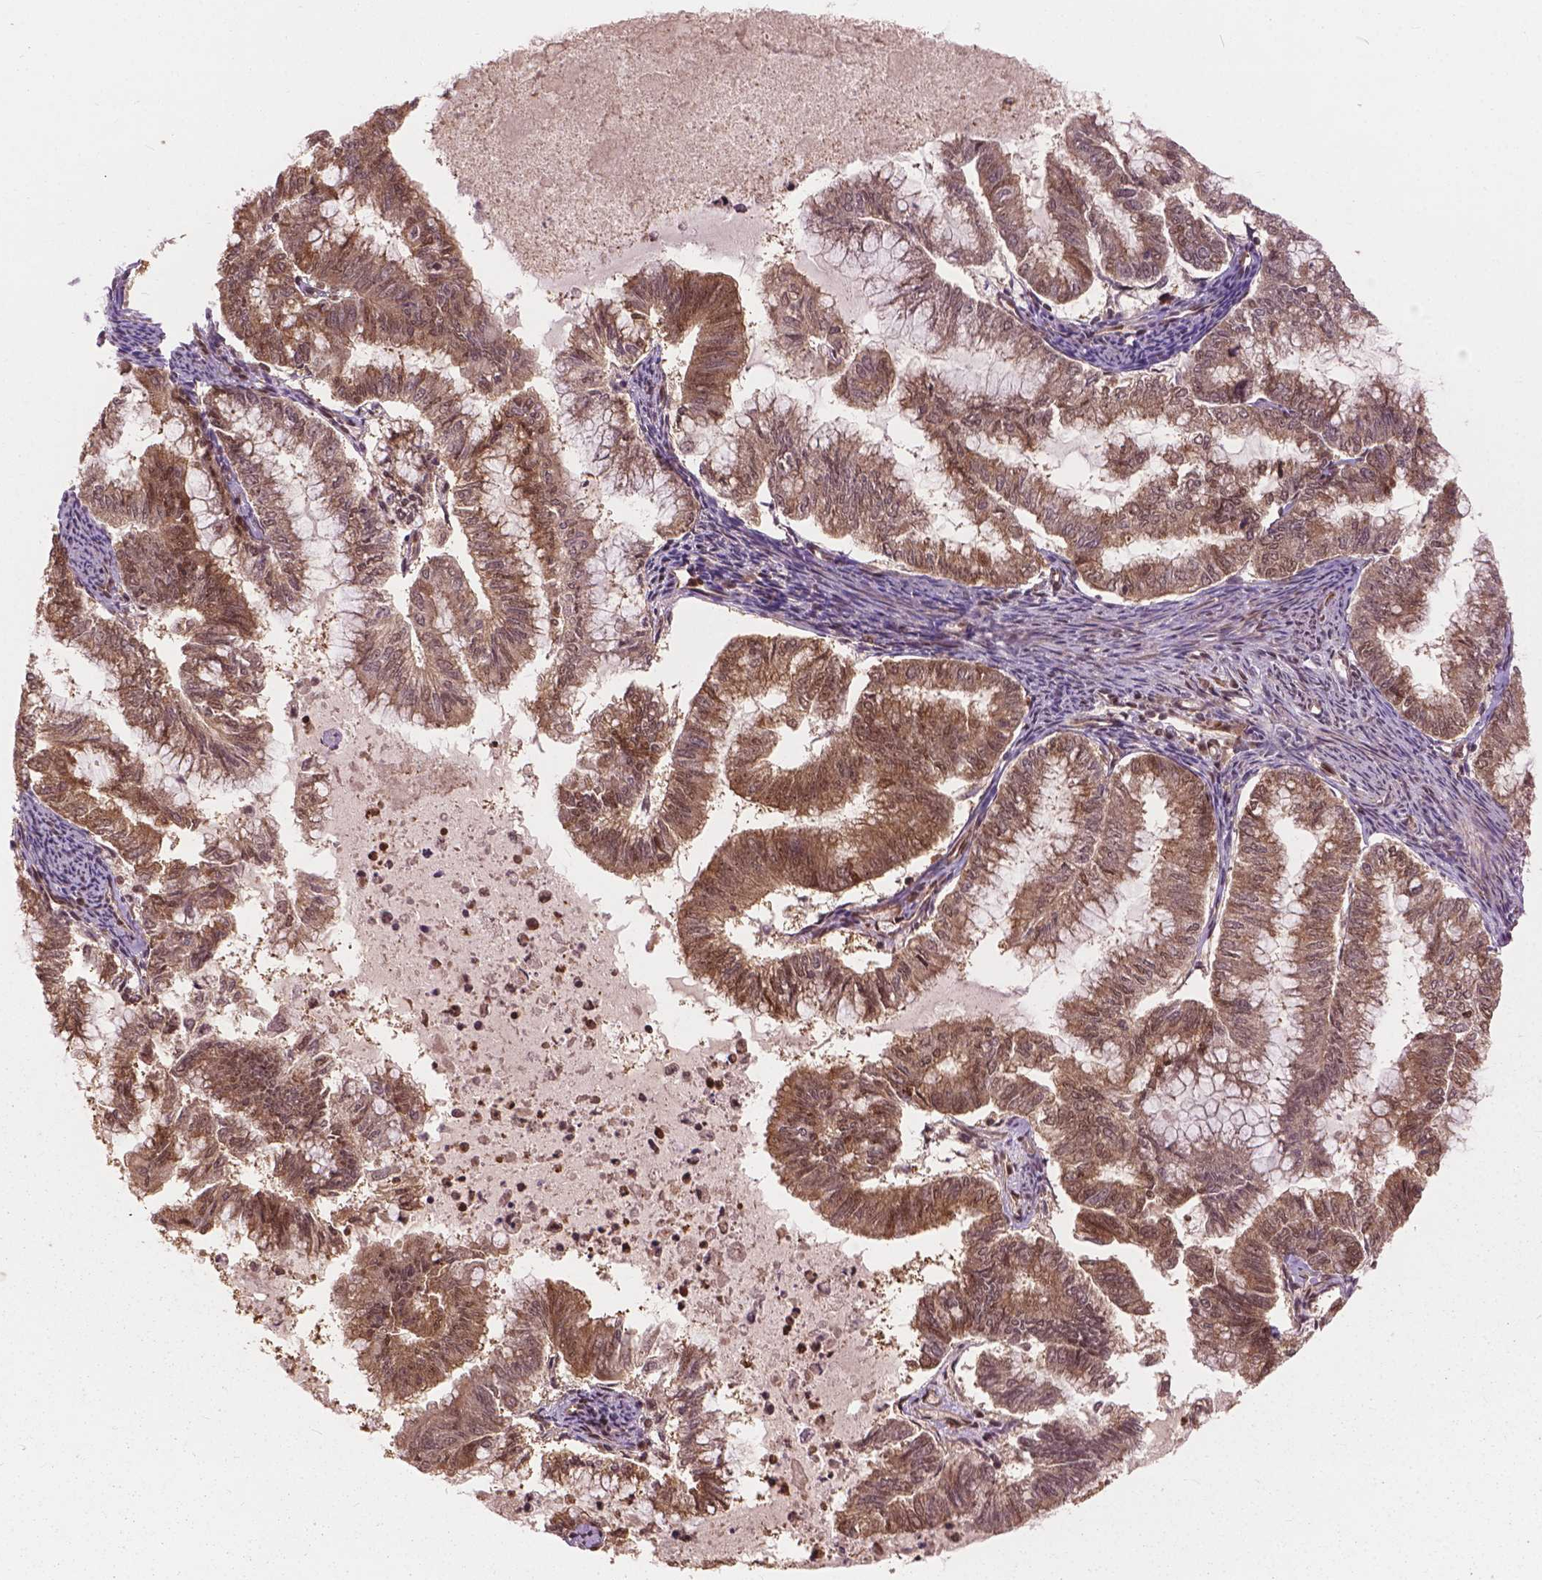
{"staining": {"intensity": "moderate", "quantity": ">75%", "location": "cytoplasmic/membranous,nuclear"}, "tissue": "endometrial cancer", "cell_type": "Tumor cells", "image_type": "cancer", "snomed": [{"axis": "morphology", "description": "Adenocarcinoma, NOS"}, {"axis": "topography", "description": "Endometrium"}], "caption": "The immunohistochemical stain highlights moderate cytoplasmic/membranous and nuclear positivity in tumor cells of endometrial cancer tissue. Immunohistochemistry (ihc) stains the protein in brown and the nuclei are stained blue.", "gene": "ANP32B", "patient": {"sex": "female", "age": 79}}